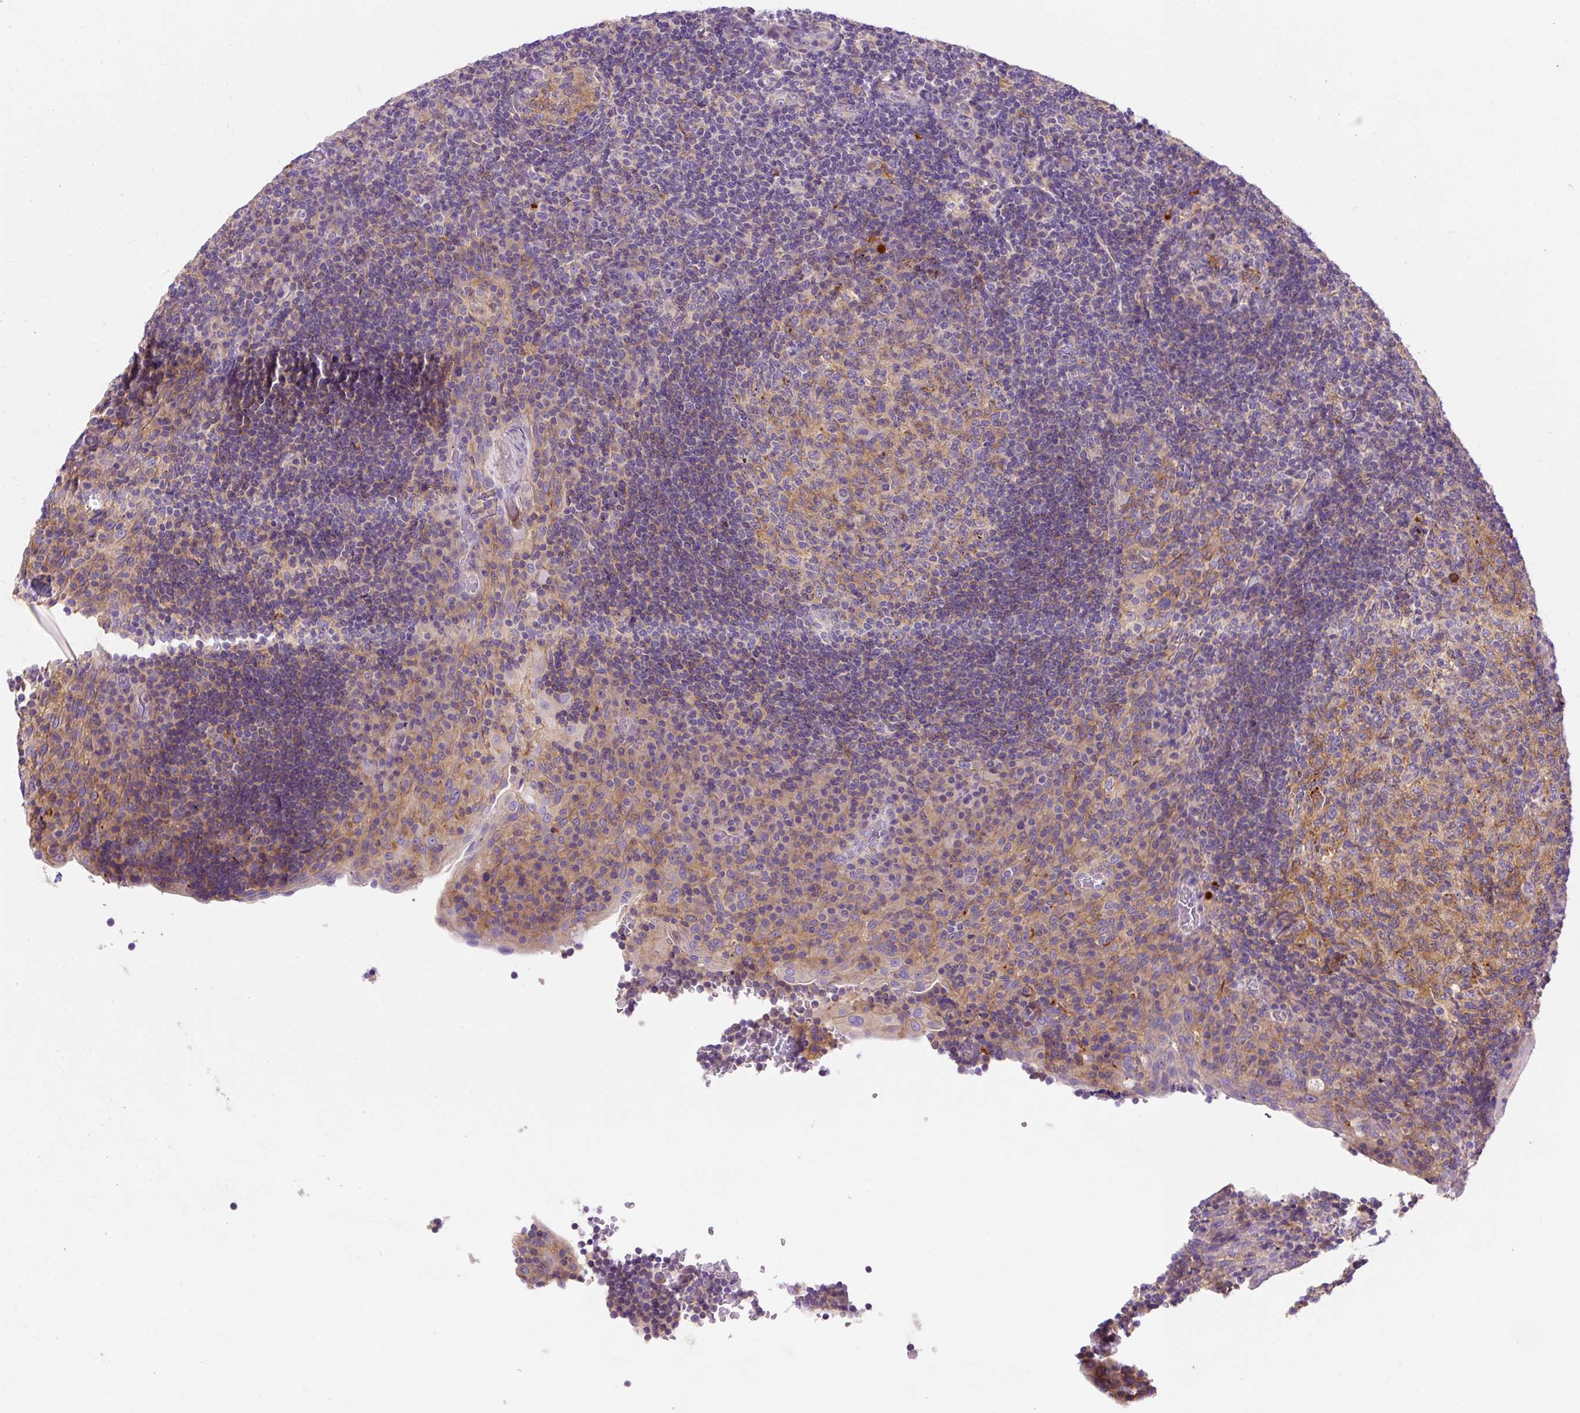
{"staining": {"intensity": "moderate", "quantity": "<25%", "location": "cytoplasmic/membranous"}, "tissue": "tonsil", "cell_type": "Germinal center cells", "image_type": "normal", "snomed": [{"axis": "morphology", "description": "Normal tissue, NOS"}, {"axis": "topography", "description": "Tonsil"}], "caption": "Approximately <25% of germinal center cells in unremarkable tonsil reveal moderate cytoplasmic/membranous protein staining as visualized by brown immunohistochemical staining.", "gene": "OR4K15", "patient": {"sex": "male", "age": 17}}